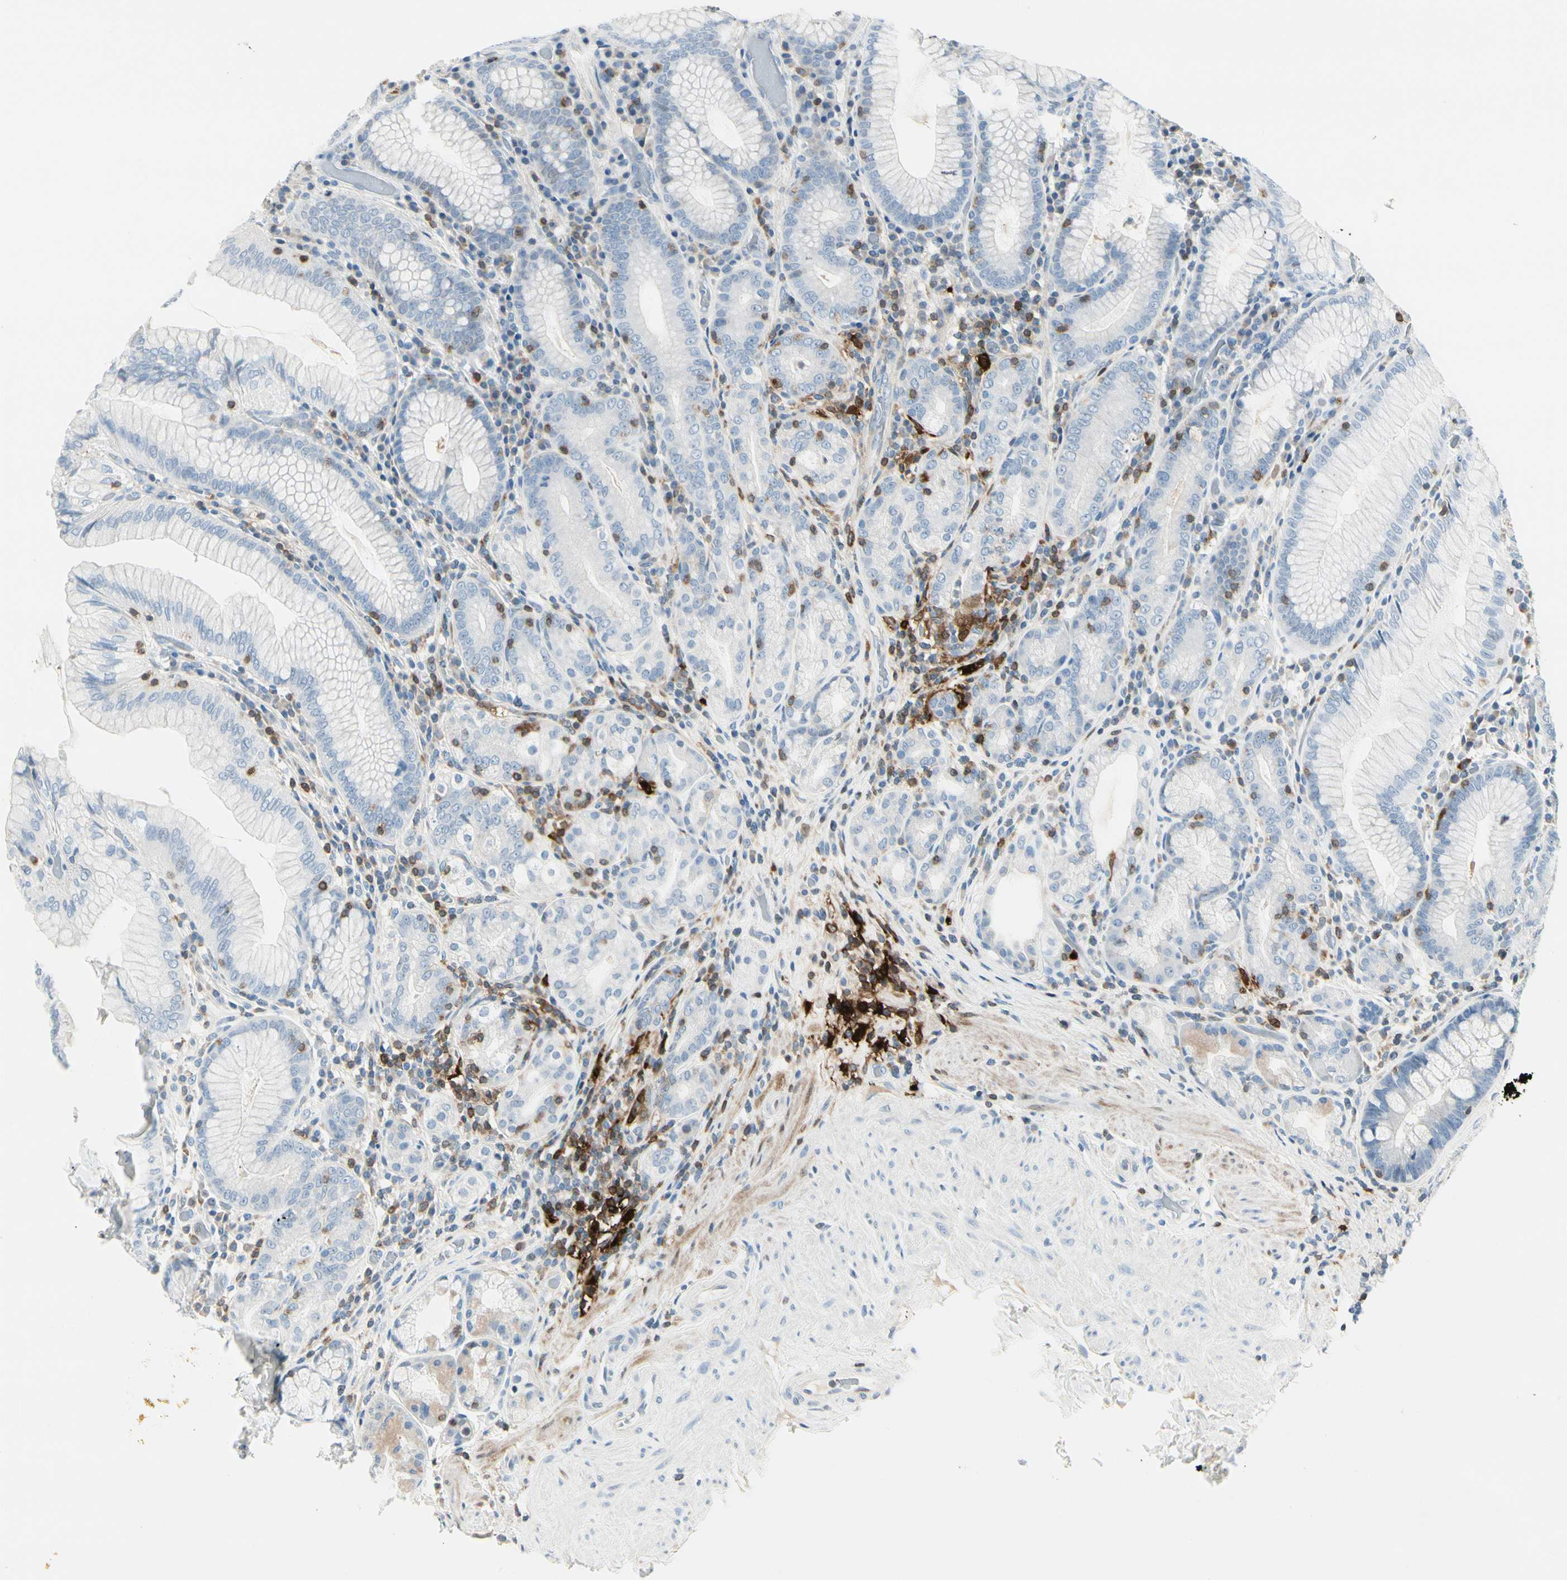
{"staining": {"intensity": "weak", "quantity": "<25%", "location": "cytoplasmic/membranous"}, "tissue": "stomach", "cell_type": "Glandular cells", "image_type": "normal", "snomed": [{"axis": "morphology", "description": "Normal tissue, NOS"}, {"axis": "topography", "description": "Stomach, lower"}], "caption": "Immunohistochemistry of benign stomach reveals no positivity in glandular cells.", "gene": "TRAF1", "patient": {"sex": "female", "age": 76}}